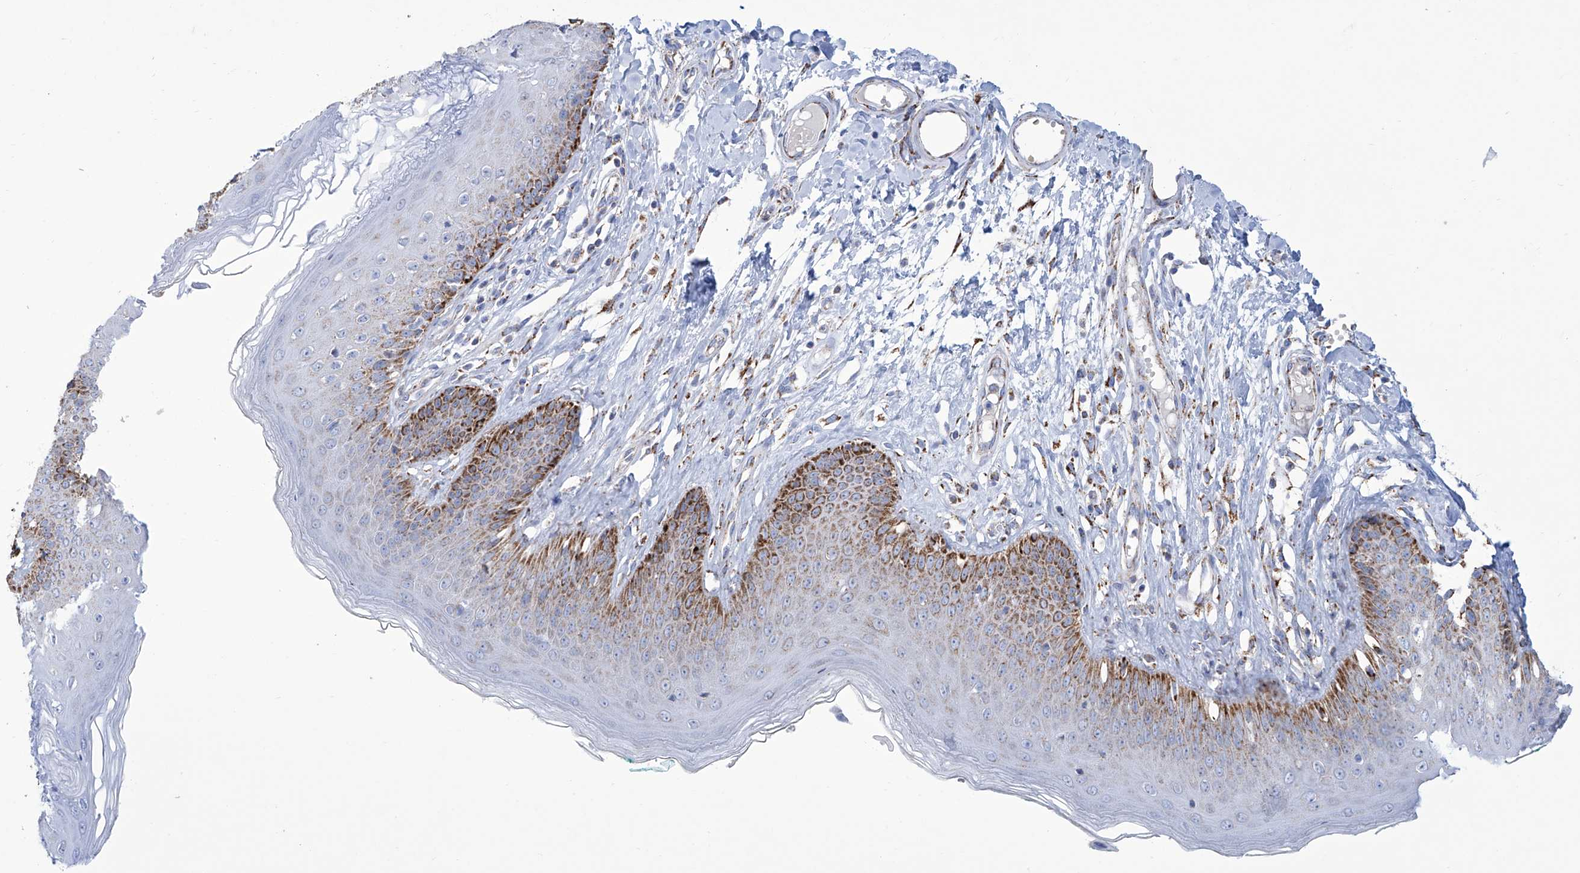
{"staining": {"intensity": "strong", "quantity": "<25%", "location": "cytoplasmic/membranous"}, "tissue": "skin", "cell_type": "Epidermal cells", "image_type": "normal", "snomed": [{"axis": "morphology", "description": "Normal tissue, NOS"}, {"axis": "morphology", "description": "Squamous cell carcinoma, NOS"}, {"axis": "topography", "description": "Vulva"}], "caption": "Immunohistochemical staining of benign human skin demonstrates <25% levels of strong cytoplasmic/membranous protein staining in approximately <25% of epidermal cells. (brown staining indicates protein expression, while blue staining denotes nuclei).", "gene": "ALDH6A1", "patient": {"sex": "female", "age": 85}}